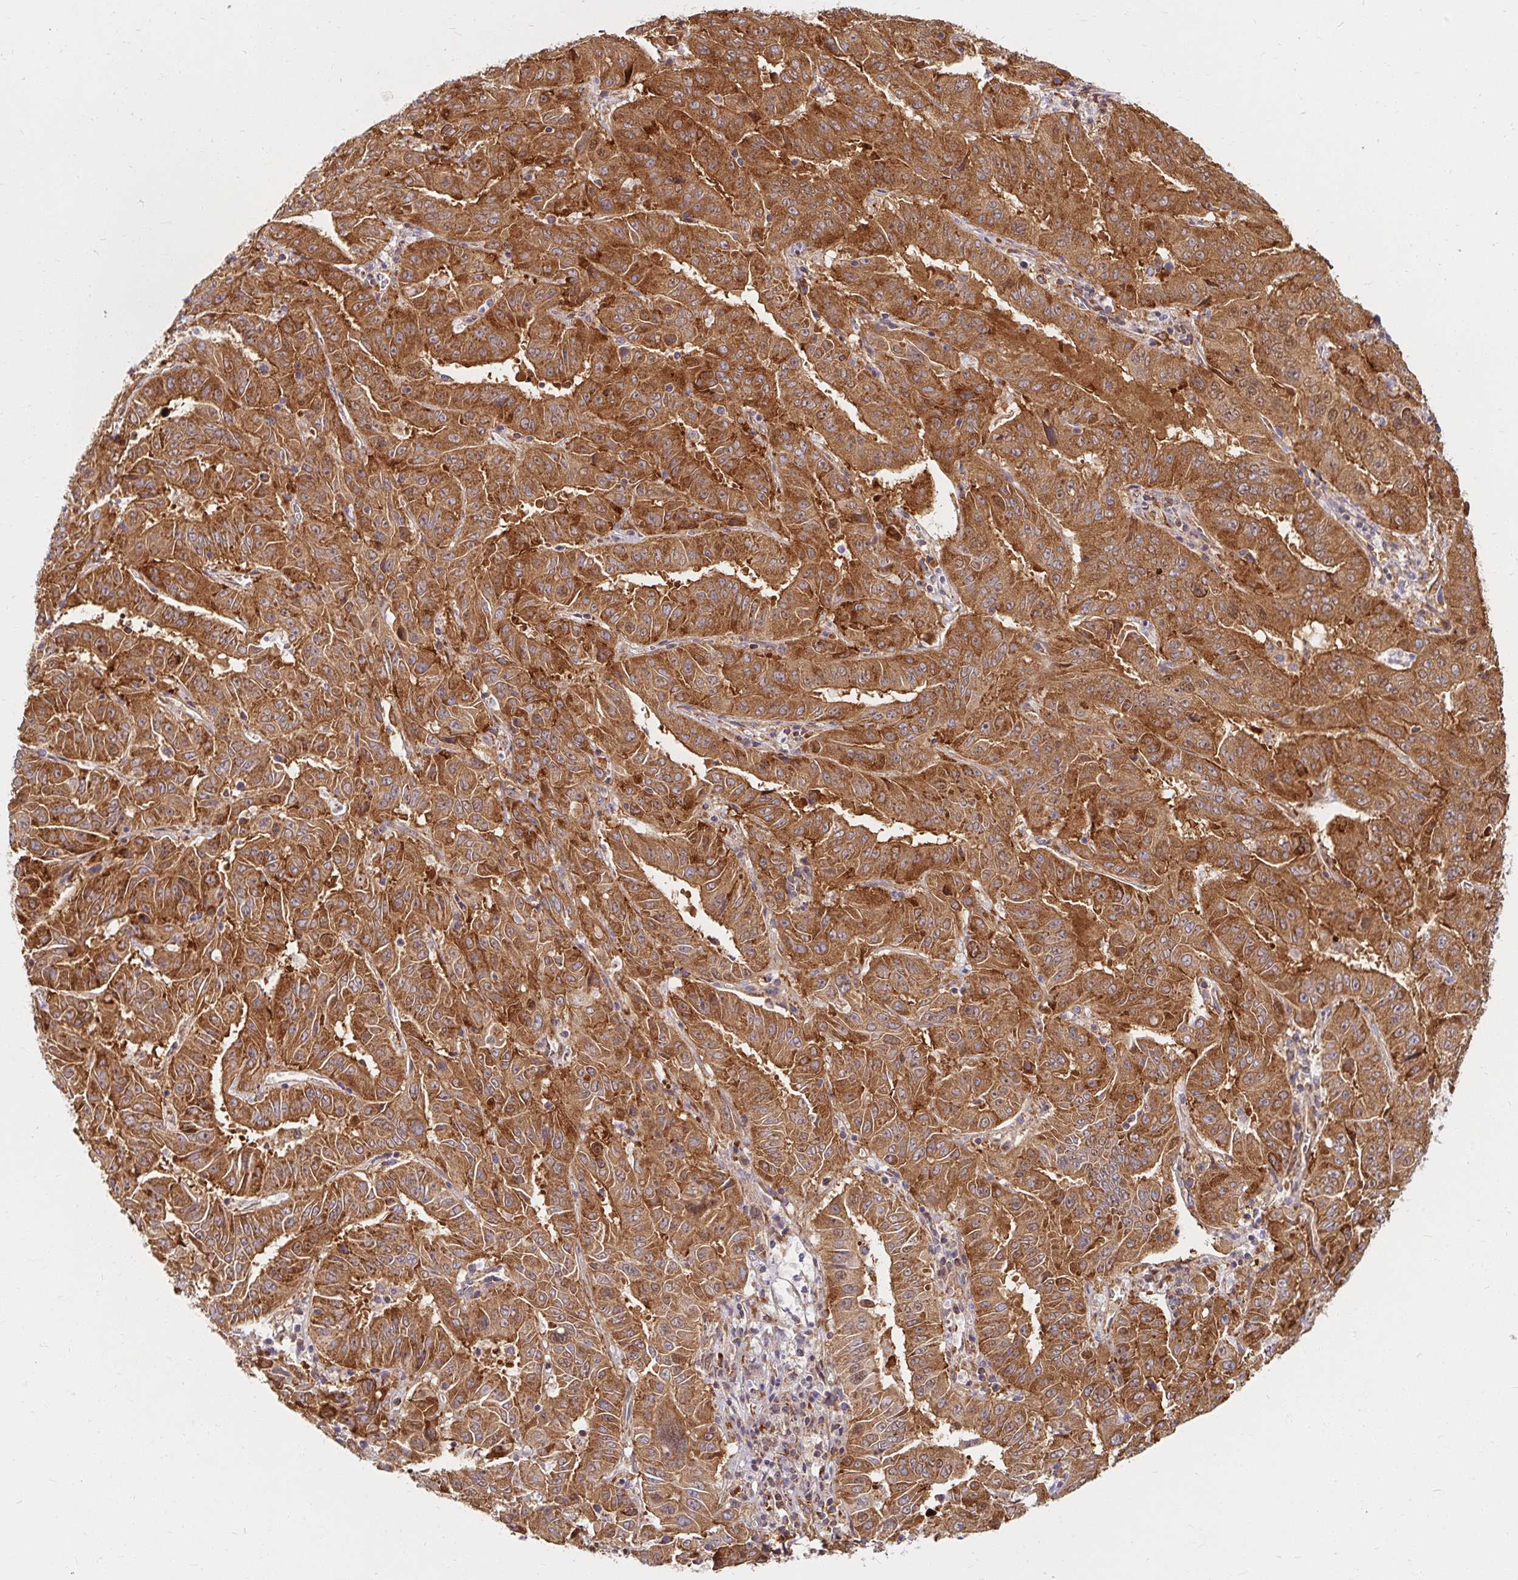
{"staining": {"intensity": "strong", "quantity": ">75%", "location": "cytoplasmic/membranous"}, "tissue": "pancreatic cancer", "cell_type": "Tumor cells", "image_type": "cancer", "snomed": [{"axis": "morphology", "description": "Adenocarcinoma, NOS"}, {"axis": "topography", "description": "Pancreas"}], "caption": "Pancreatic cancer tissue shows strong cytoplasmic/membranous staining in about >75% of tumor cells", "gene": "BTF3", "patient": {"sex": "male", "age": 63}}